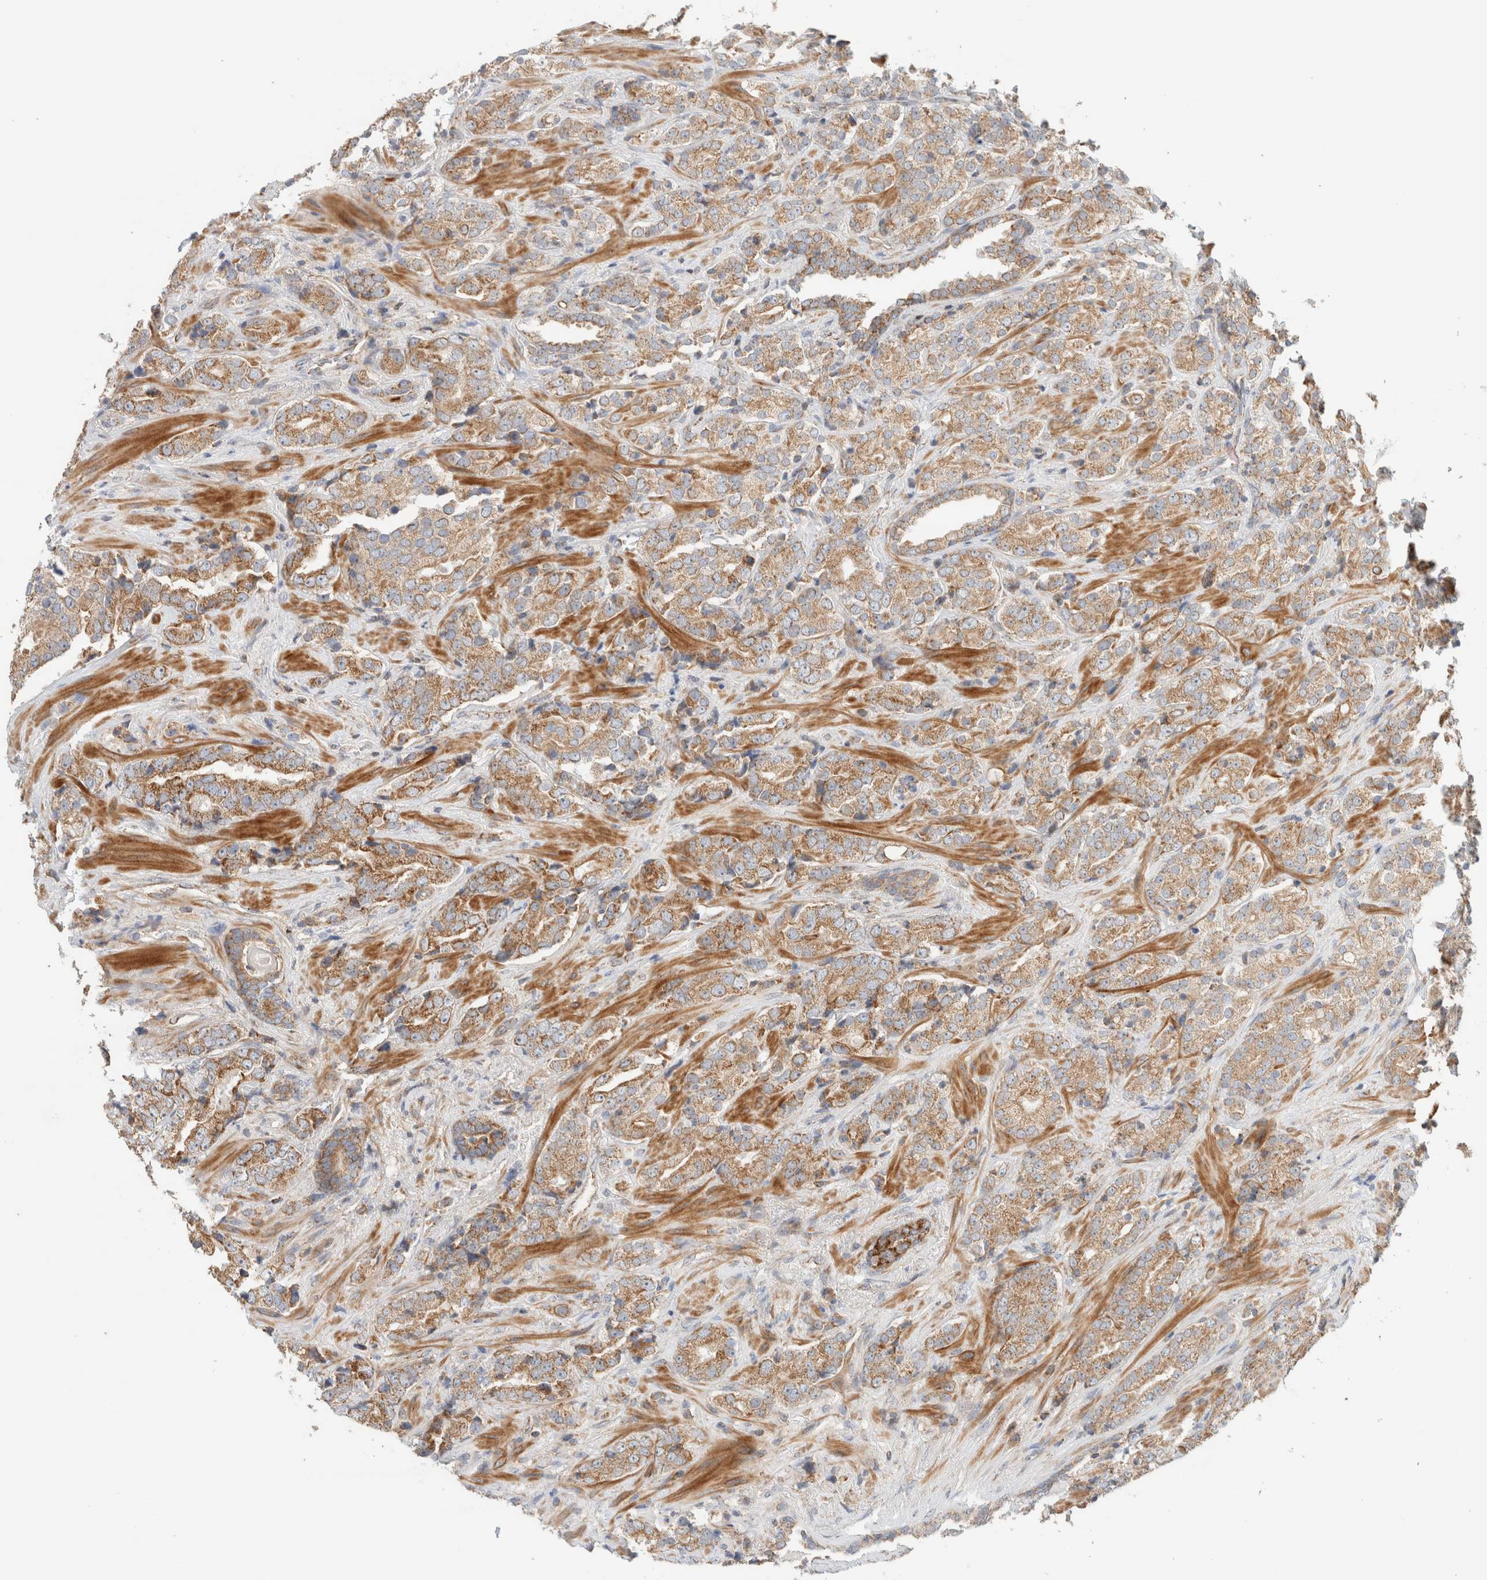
{"staining": {"intensity": "moderate", "quantity": ">75%", "location": "cytoplasmic/membranous"}, "tissue": "prostate cancer", "cell_type": "Tumor cells", "image_type": "cancer", "snomed": [{"axis": "morphology", "description": "Adenocarcinoma, High grade"}, {"axis": "topography", "description": "Prostate"}], "caption": "The micrograph exhibits staining of high-grade adenocarcinoma (prostate), revealing moderate cytoplasmic/membranous protein expression (brown color) within tumor cells.", "gene": "MRM3", "patient": {"sex": "male", "age": 71}}